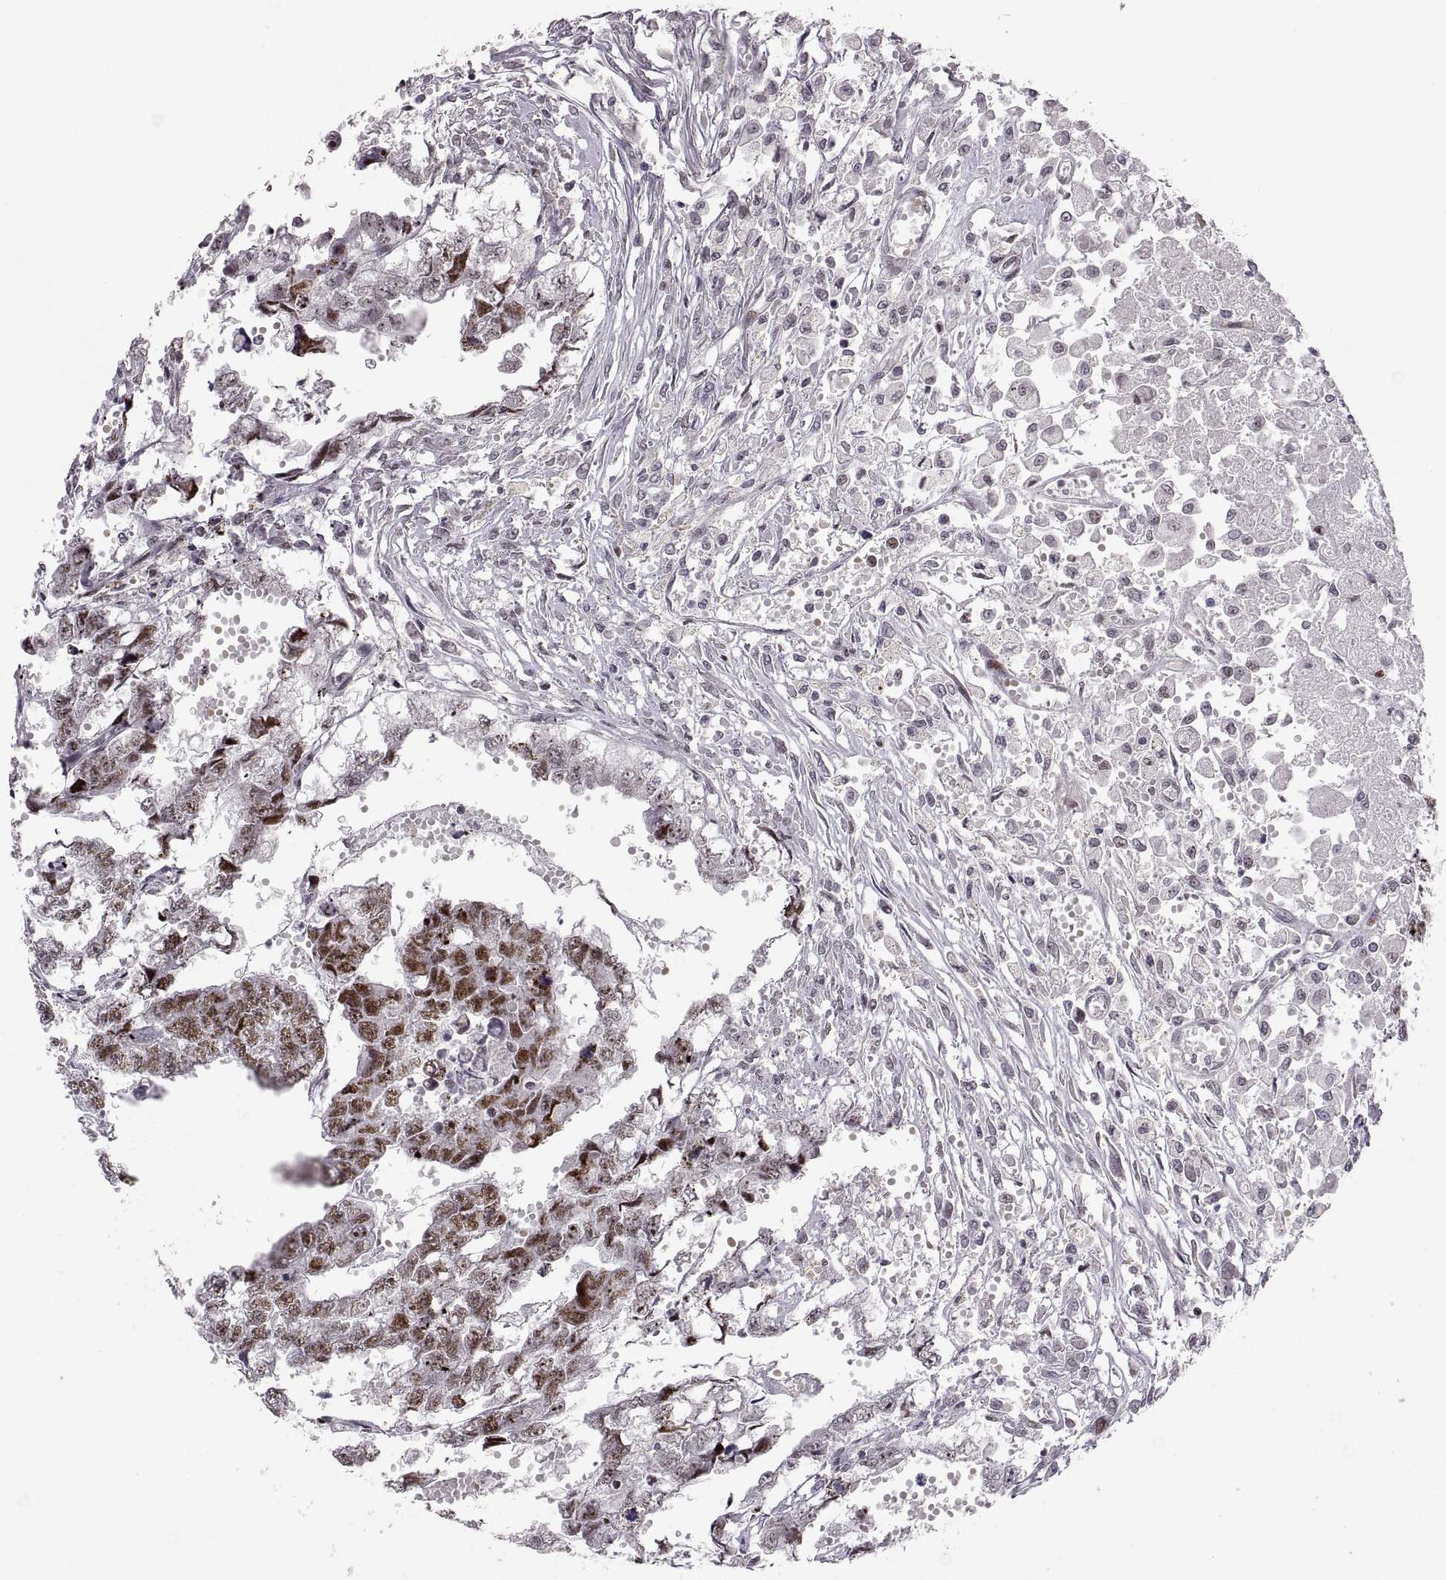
{"staining": {"intensity": "strong", "quantity": ">75%", "location": "nuclear"}, "tissue": "testis cancer", "cell_type": "Tumor cells", "image_type": "cancer", "snomed": [{"axis": "morphology", "description": "Carcinoma, Embryonal, NOS"}, {"axis": "morphology", "description": "Teratoma, malignant, NOS"}, {"axis": "topography", "description": "Testis"}], "caption": "Embryonal carcinoma (testis) stained with a brown dye demonstrates strong nuclear positive positivity in about >75% of tumor cells.", "gene": "SNAI1", "patient": {"sex": "male", "age": 44}}